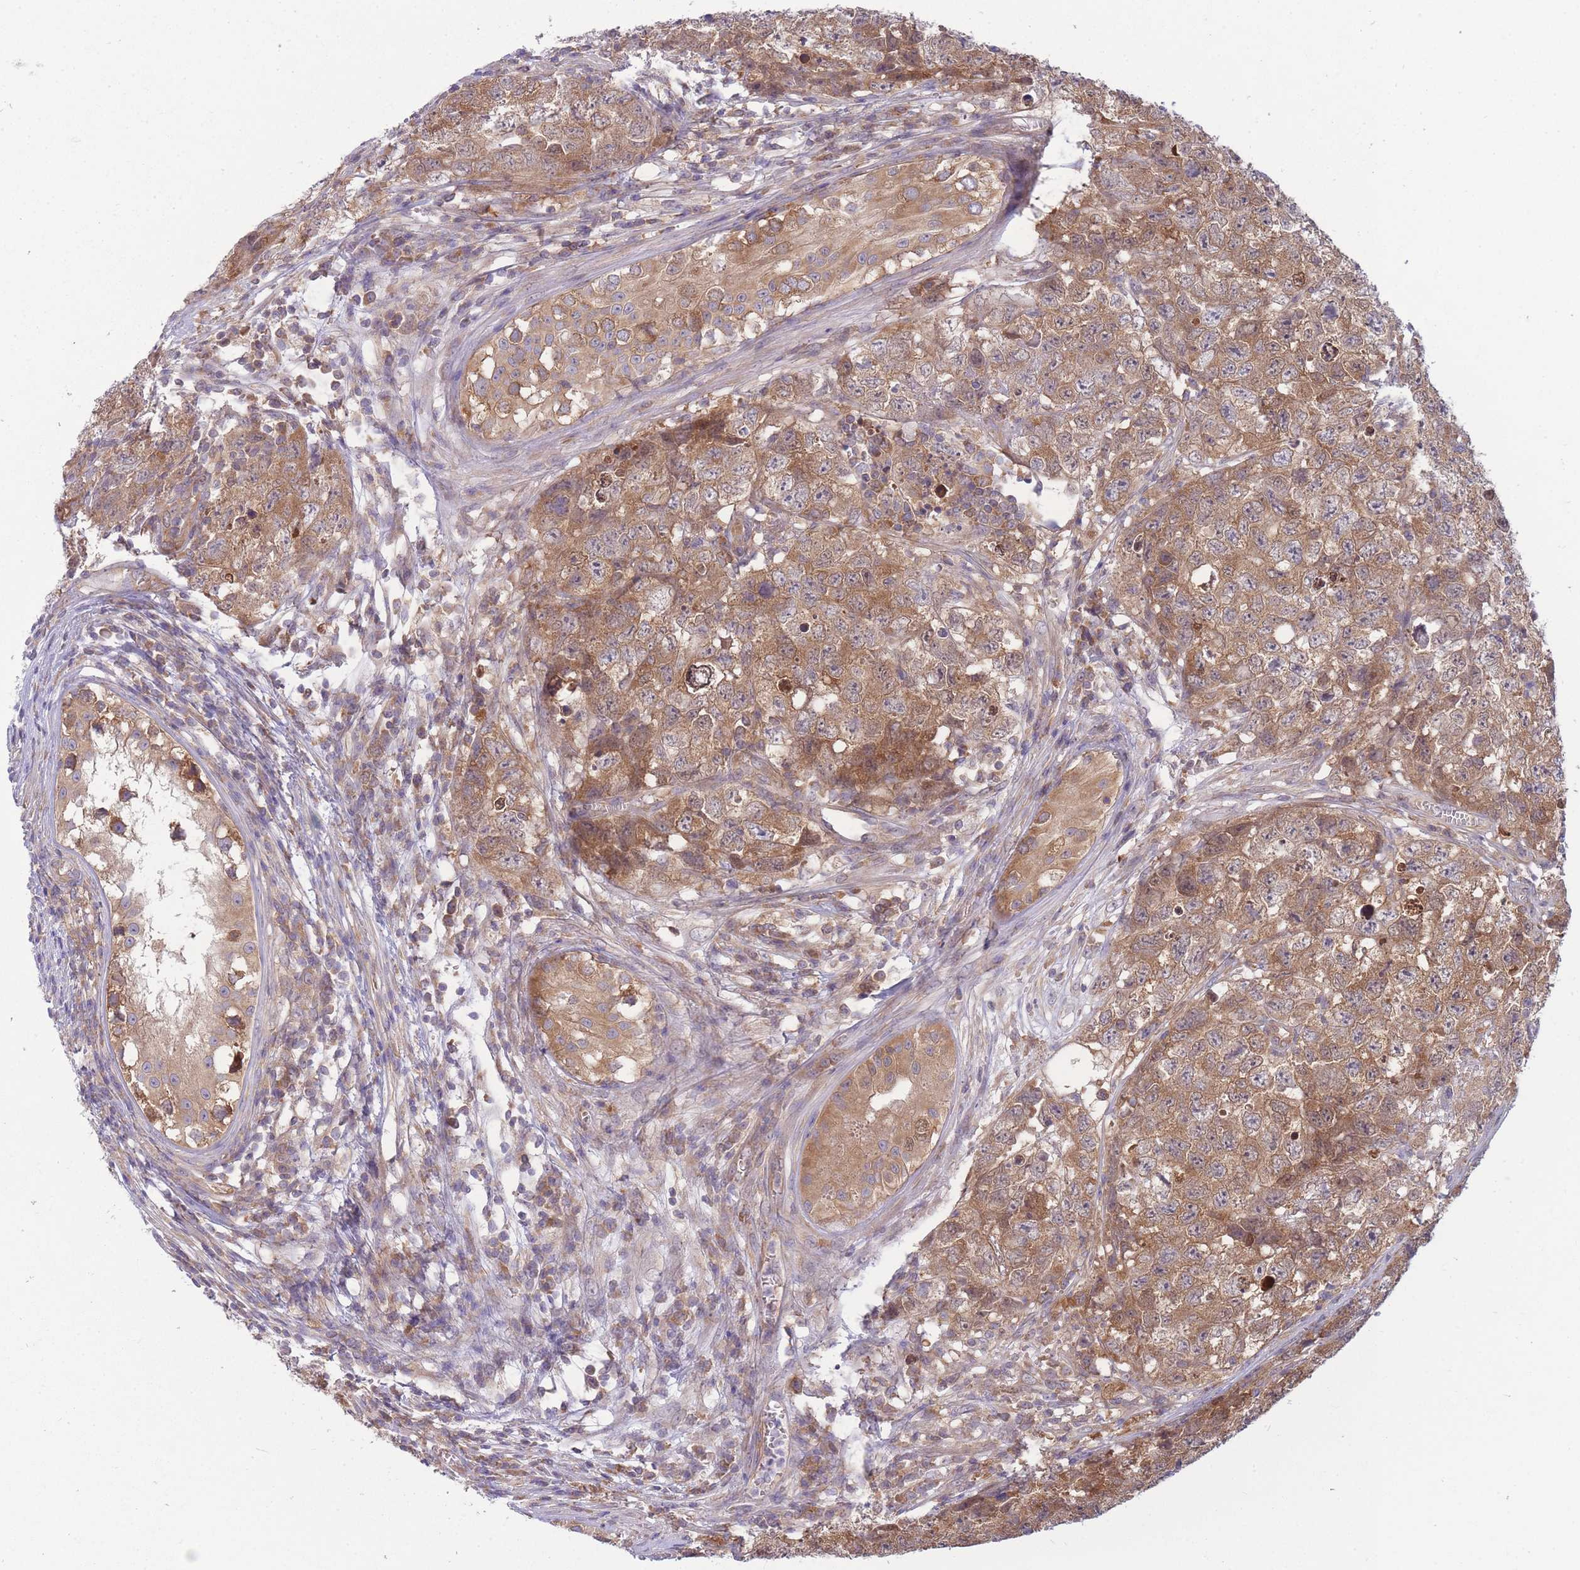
{"staining": {"intensity": "moderate", "quantity": ">75%", "location": "cytoplasmic/membranous"}, "tissue": "testis cancer", "cell_type": "Tumor cells", "image_type": "cancer", "snomed": [{"axis": "morphology", "description": "Carcinoma, Embryonal, NOS"}, {"axis": "topography", "description": "Testis"}], "caption": "DAB (3,3'-diaminobenzidine) immunohistochemical staining of embryonal carcinoma (testis) shows moderate cytoplasmic/membranous protein staining in approximately >75% of tumor cells.", "gene": "PFDN6", "patient": {"sex": "male", "age": 22}}